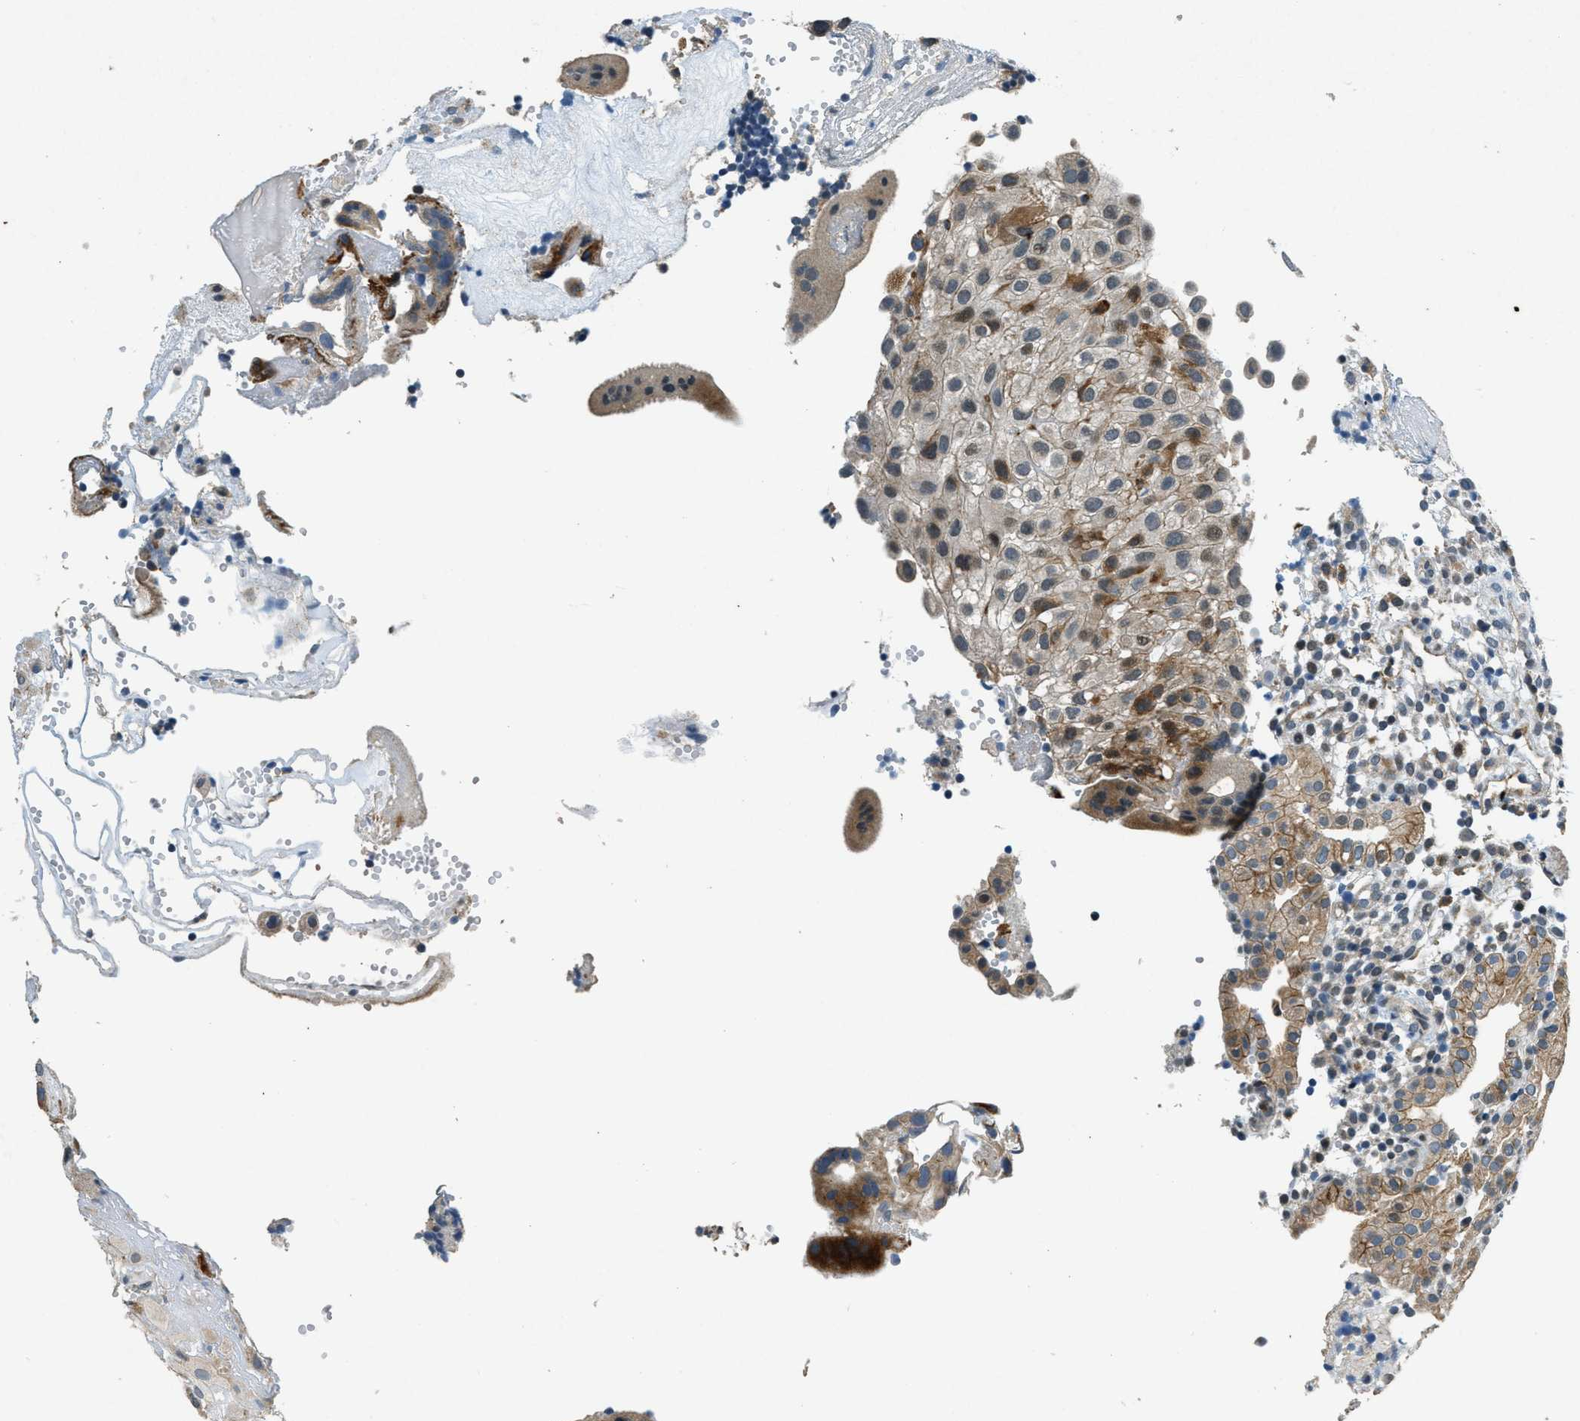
{"staining": {"intensity": "strong", "quantity": "25%-75%", "location": "cytoplasmic/membranous"}, "tissue": "placenta", "cell_type": "Decidual cells", "image_type": "normal", "snomed": [{"axis": "morphology", "description": "Normal tissue, NOS"}, {"axis": "topography", "description": "Placenta"}], "caption": "Decidual cells reveal high levels of strong cytoplasmic/membranous positivity in approximately 25%-75% of cells in unremarkable placenta. The staining is performed using DAB (3,3'-diaminobenzidine) brown chromogen to label protein expression. The nuclei are counter-stained blue using hematoxylin.", "gene": "HERC2", "patient": {"sex": "female", "age": 18}}